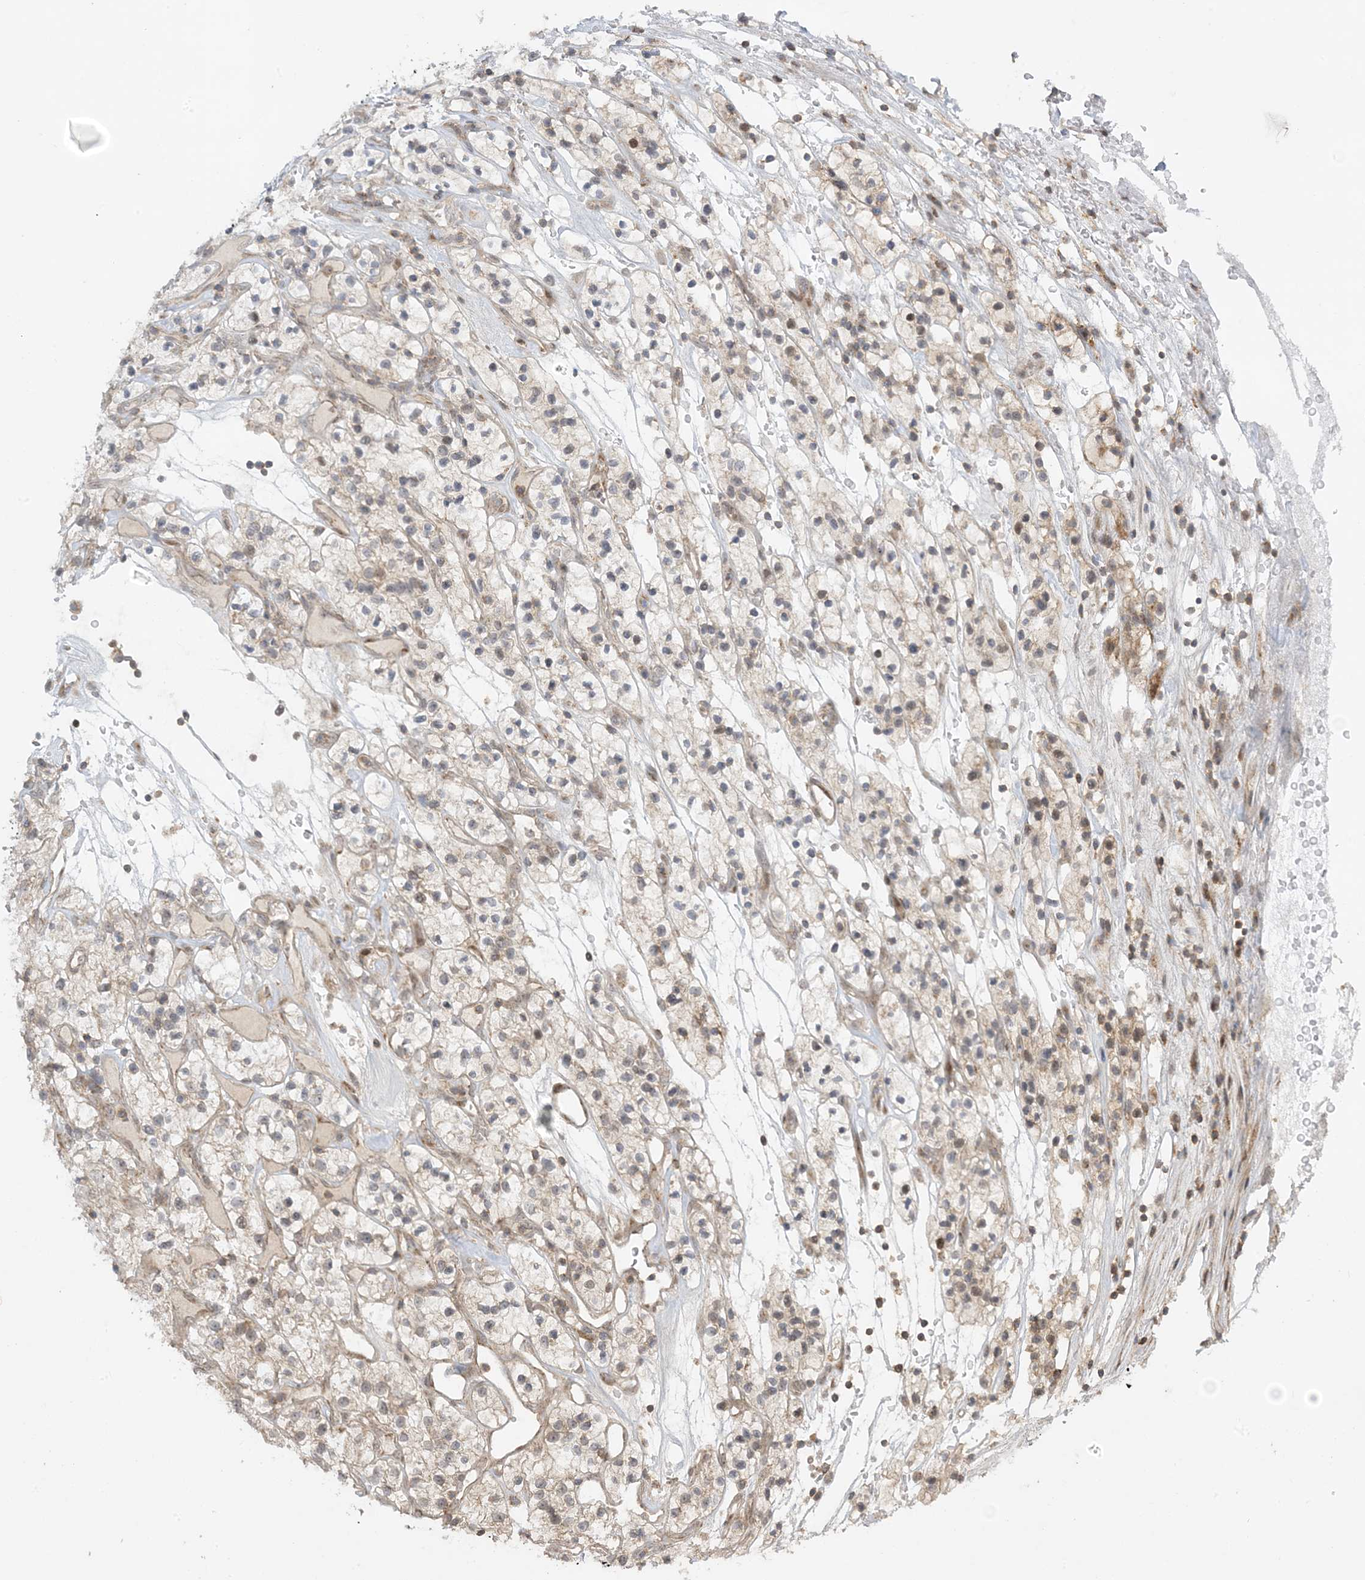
{"staining": {"intensity": "weak", "quantity": "<25%", "location": "cytoplasmic/membranous"}, "tissue": "renal cancer", "cell_type": "Tumor cells", "image_type": "cancer", "snomed": [{"axis": "morphology", "description": "Adenocarcinoma, NOS"}, {"axis": "topography", "description": "Kidney"}], "caption": "High power microscopy histopathology image of an IHC photomicrograph of renal cancer (adenocarcinoma), revealing no significant staining in tumor cells. (Brightfield microscopy of DAB (3,3'-diaminobenzidine) immunohistochemistry (IHC) at high magnification).", "gene": "PHLDB2", "patient": {"sex": "female", "age": 57}}